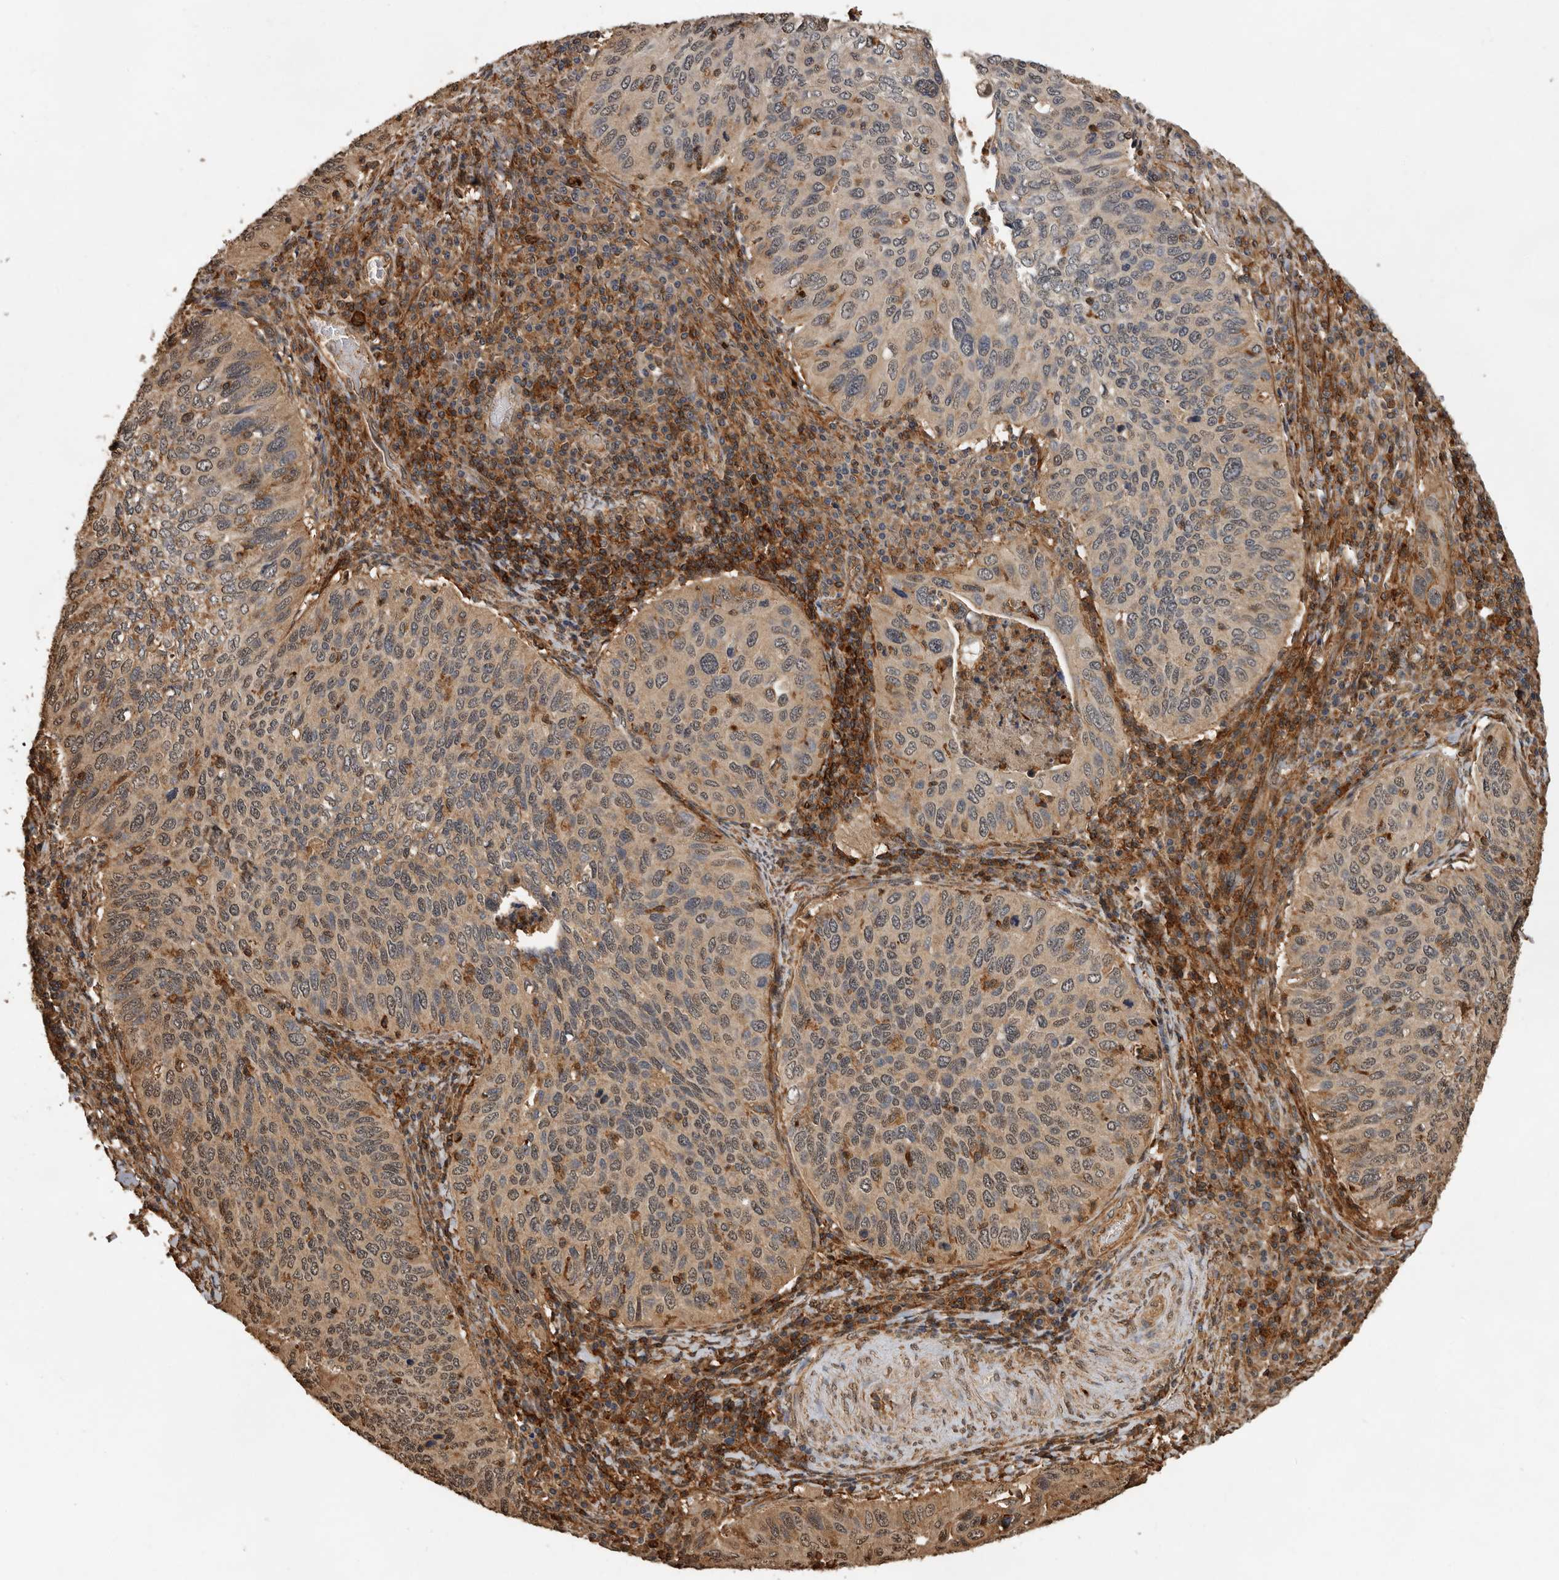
{"staining": {"intensity": "moderate", "quantity": "25%-75%", "location": "cytoplasmic/membranous,nuclear"}, "tissue": "cervical cancer", "cell_type": "Tumor cells", "image_type": "cancer", "snomed": [{"axis": "morphology", "description": "Squamous cell carcinoma, NOS"}, {"axis": "topography", "description": "Cervix"}], "caption": "Immunohistochemical staining of human cervical cancer demonstrates moderate cytoplasmic/membranous and nuclear protein positivity in about 25%-75% of tumor cells.", "gene": "RNF157", "patient": {"sex": "female", "age": 38}}